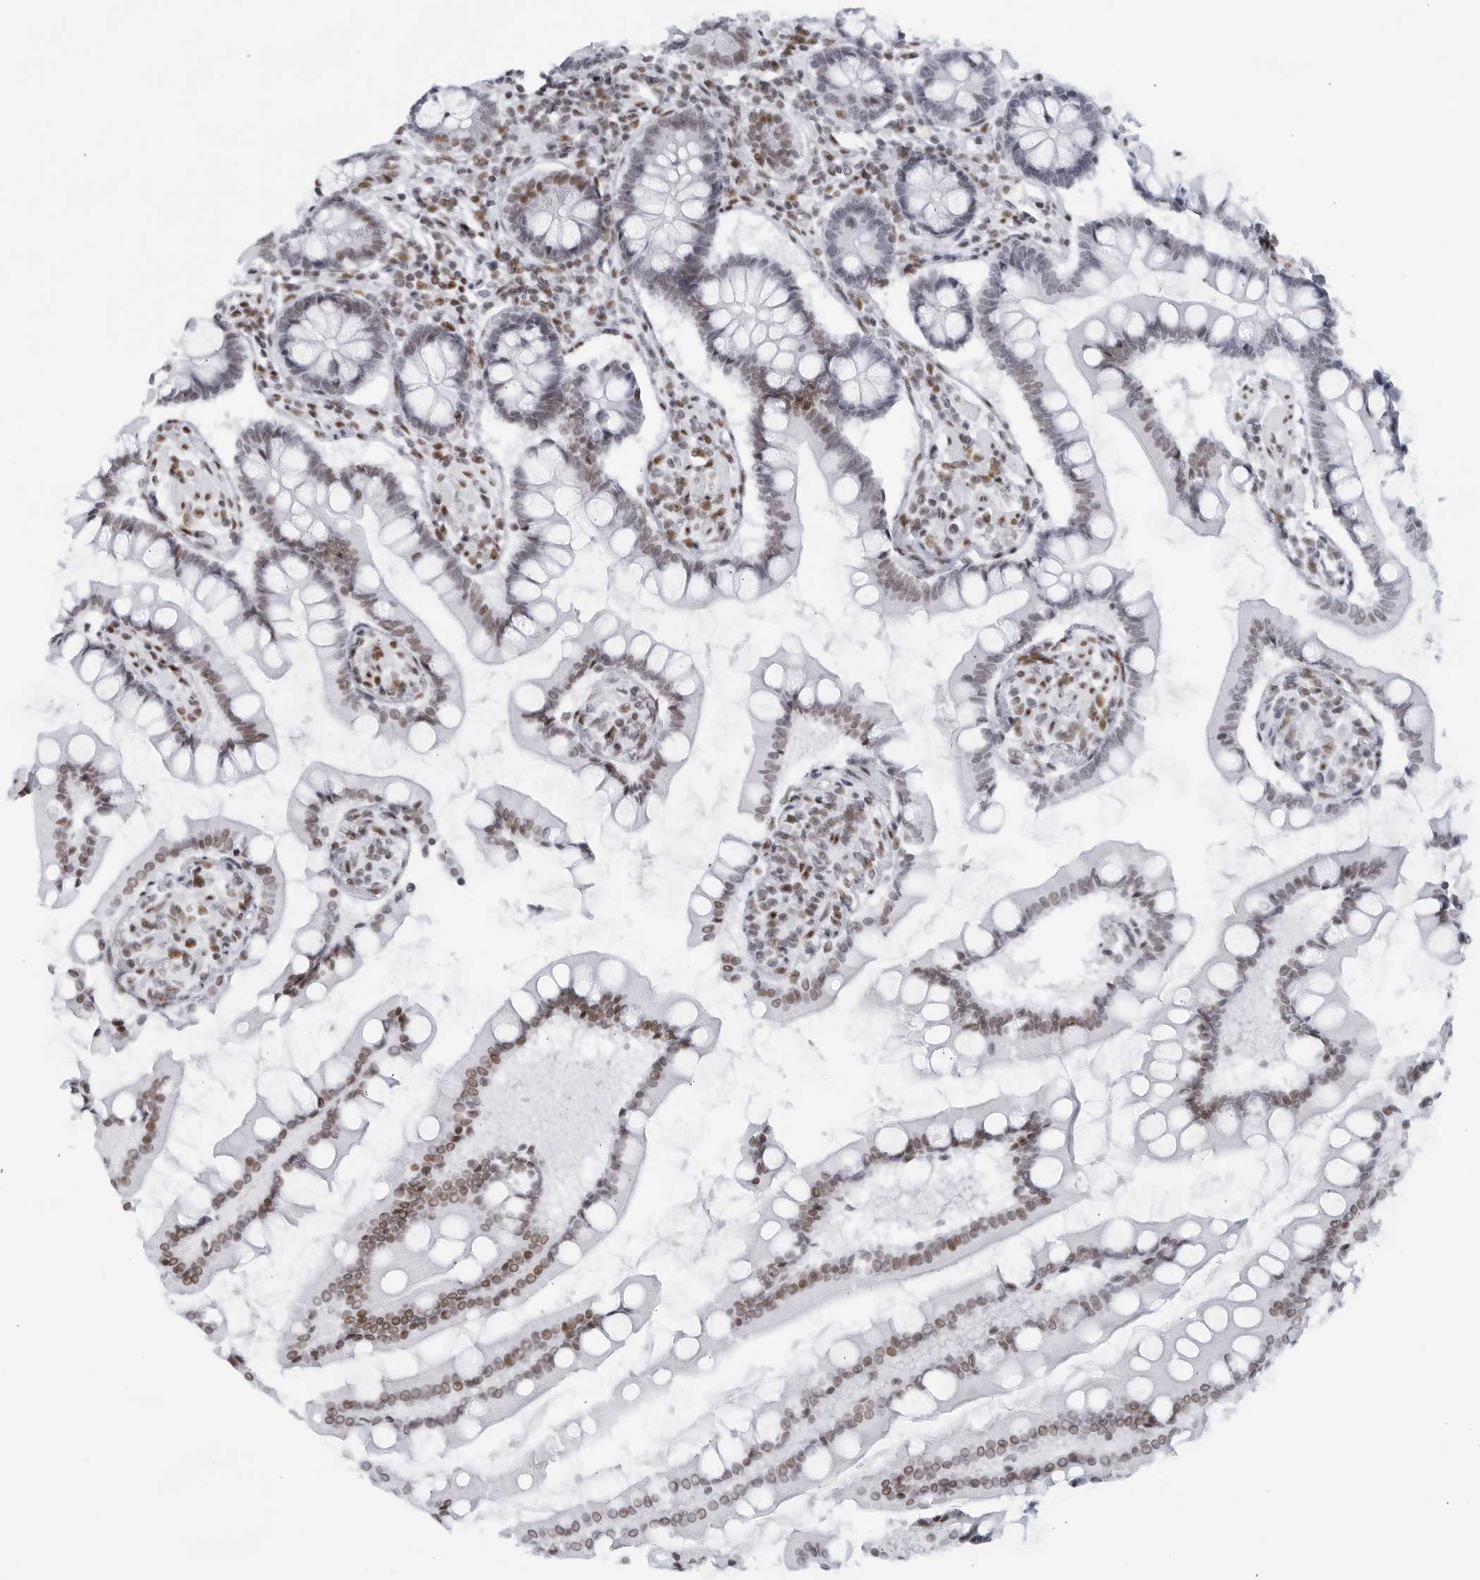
{"staining": {"intensity": "moderate", "quantity": "25%-75%", "location": "nuclear"}, "tissue": "small intestine", "cell_type": "Glandular cells", "image_type": "normal", "snomed": [{"axis": "morphology", "description": "Normal tissue, NOS"}, {"axis": "topography", "description": "Small intestine"}], "caption": "A photomicrograph showing moderate nuclear expression in approximately 25%-75% of glandular cells in unremarkable small intestine, as visualized by brown immunohistochemical staining.", "gene": "HP1BP3", "patient": {"sex": "male", "age": 41}}